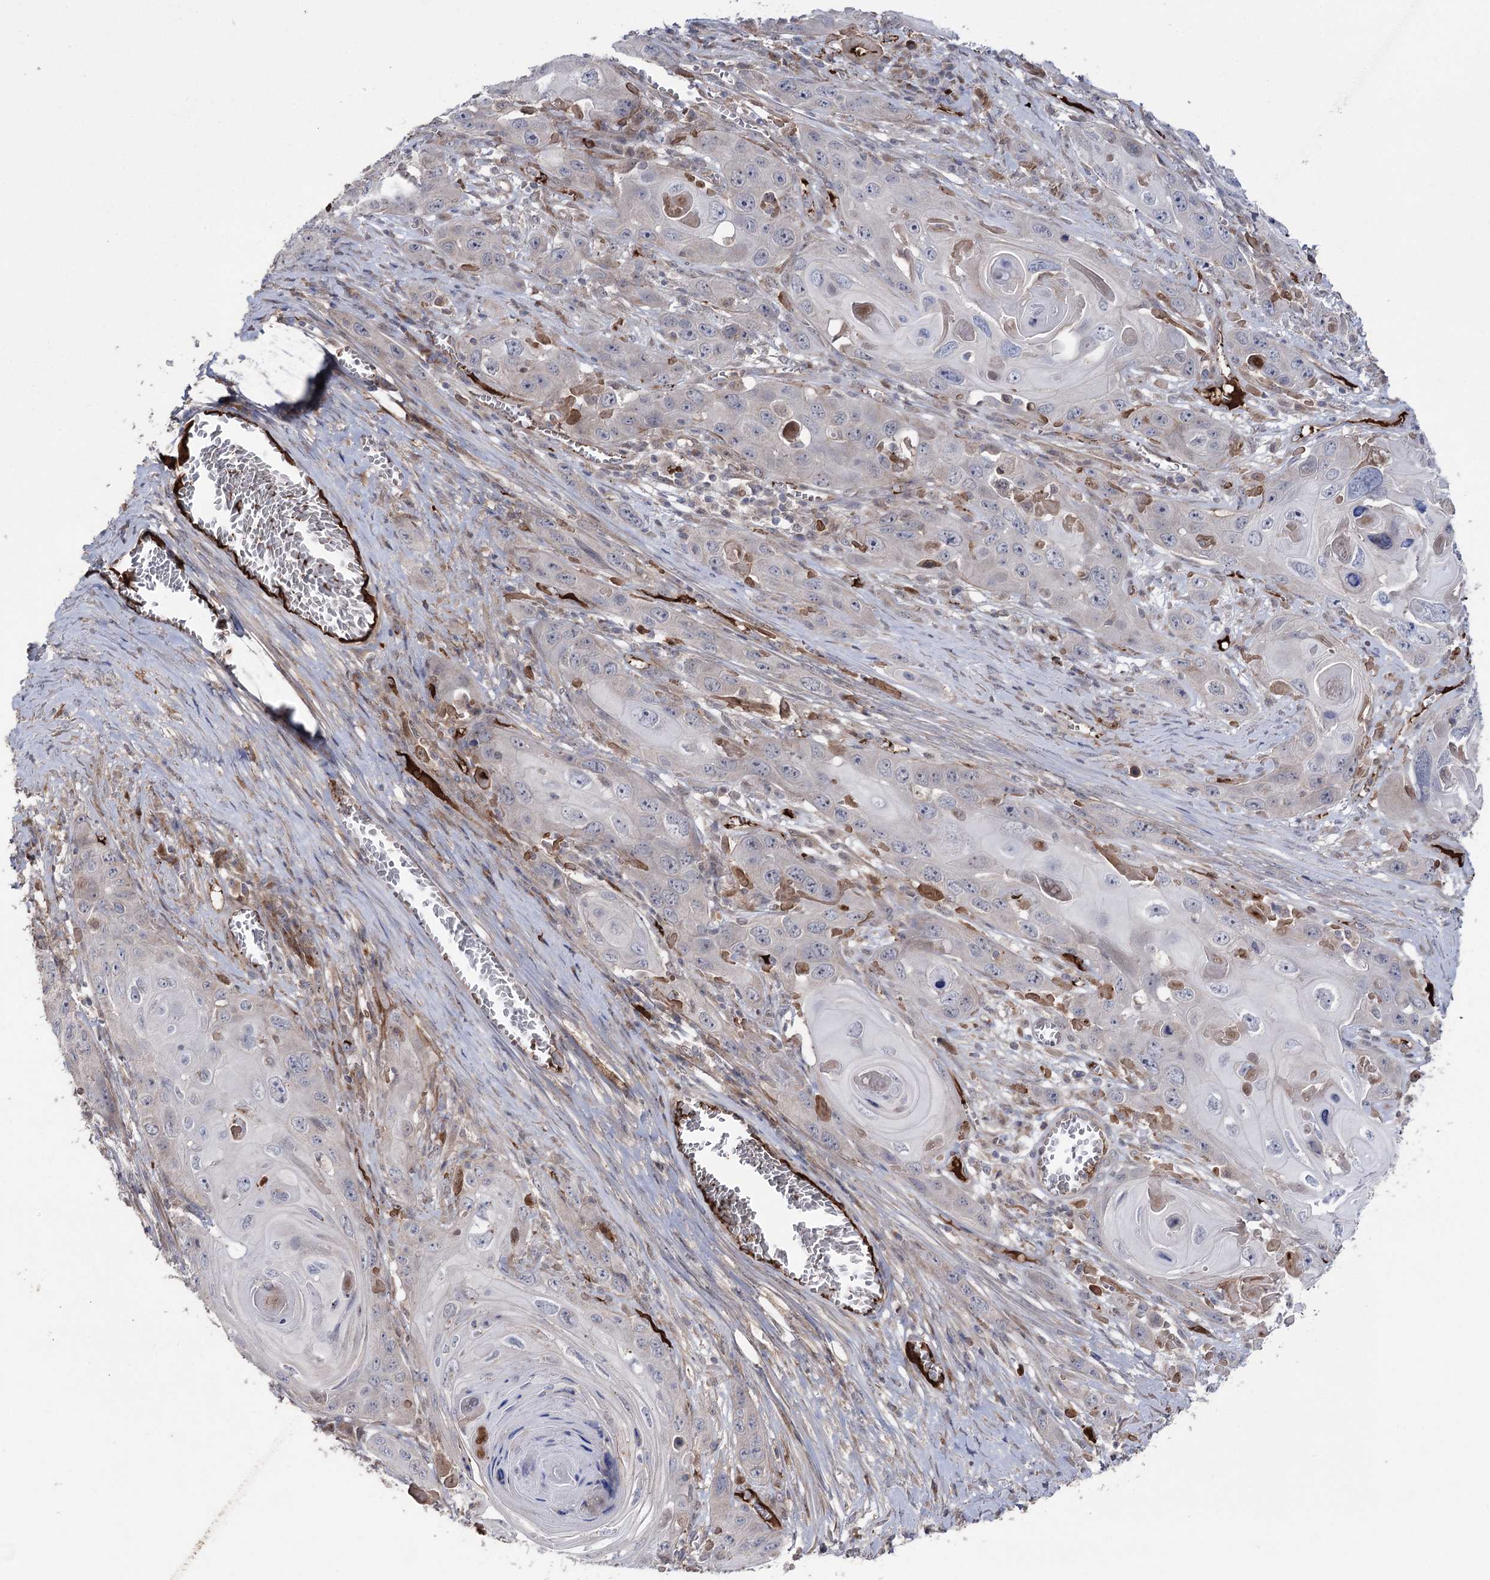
{"staining": {"intensity": "negative", "quantity": "none", "location": "none"}, "tissue": "skin cancer", "cell_type": "Tumor cells", "image_type": "cancer", "snomed": [{"axis": "morphology", "description": "Squamous cell carcinoma, NOS"}, {"axis": "topography", "description": "Skin"}], "caption": "IHC image of neoplastic tissue: human skin squamous cell carcinoma stained with DAB displays no significant protein positivity in tumor cells.", "gene": "OTUD1", "patient": {"sex": "male", "age": 55}}